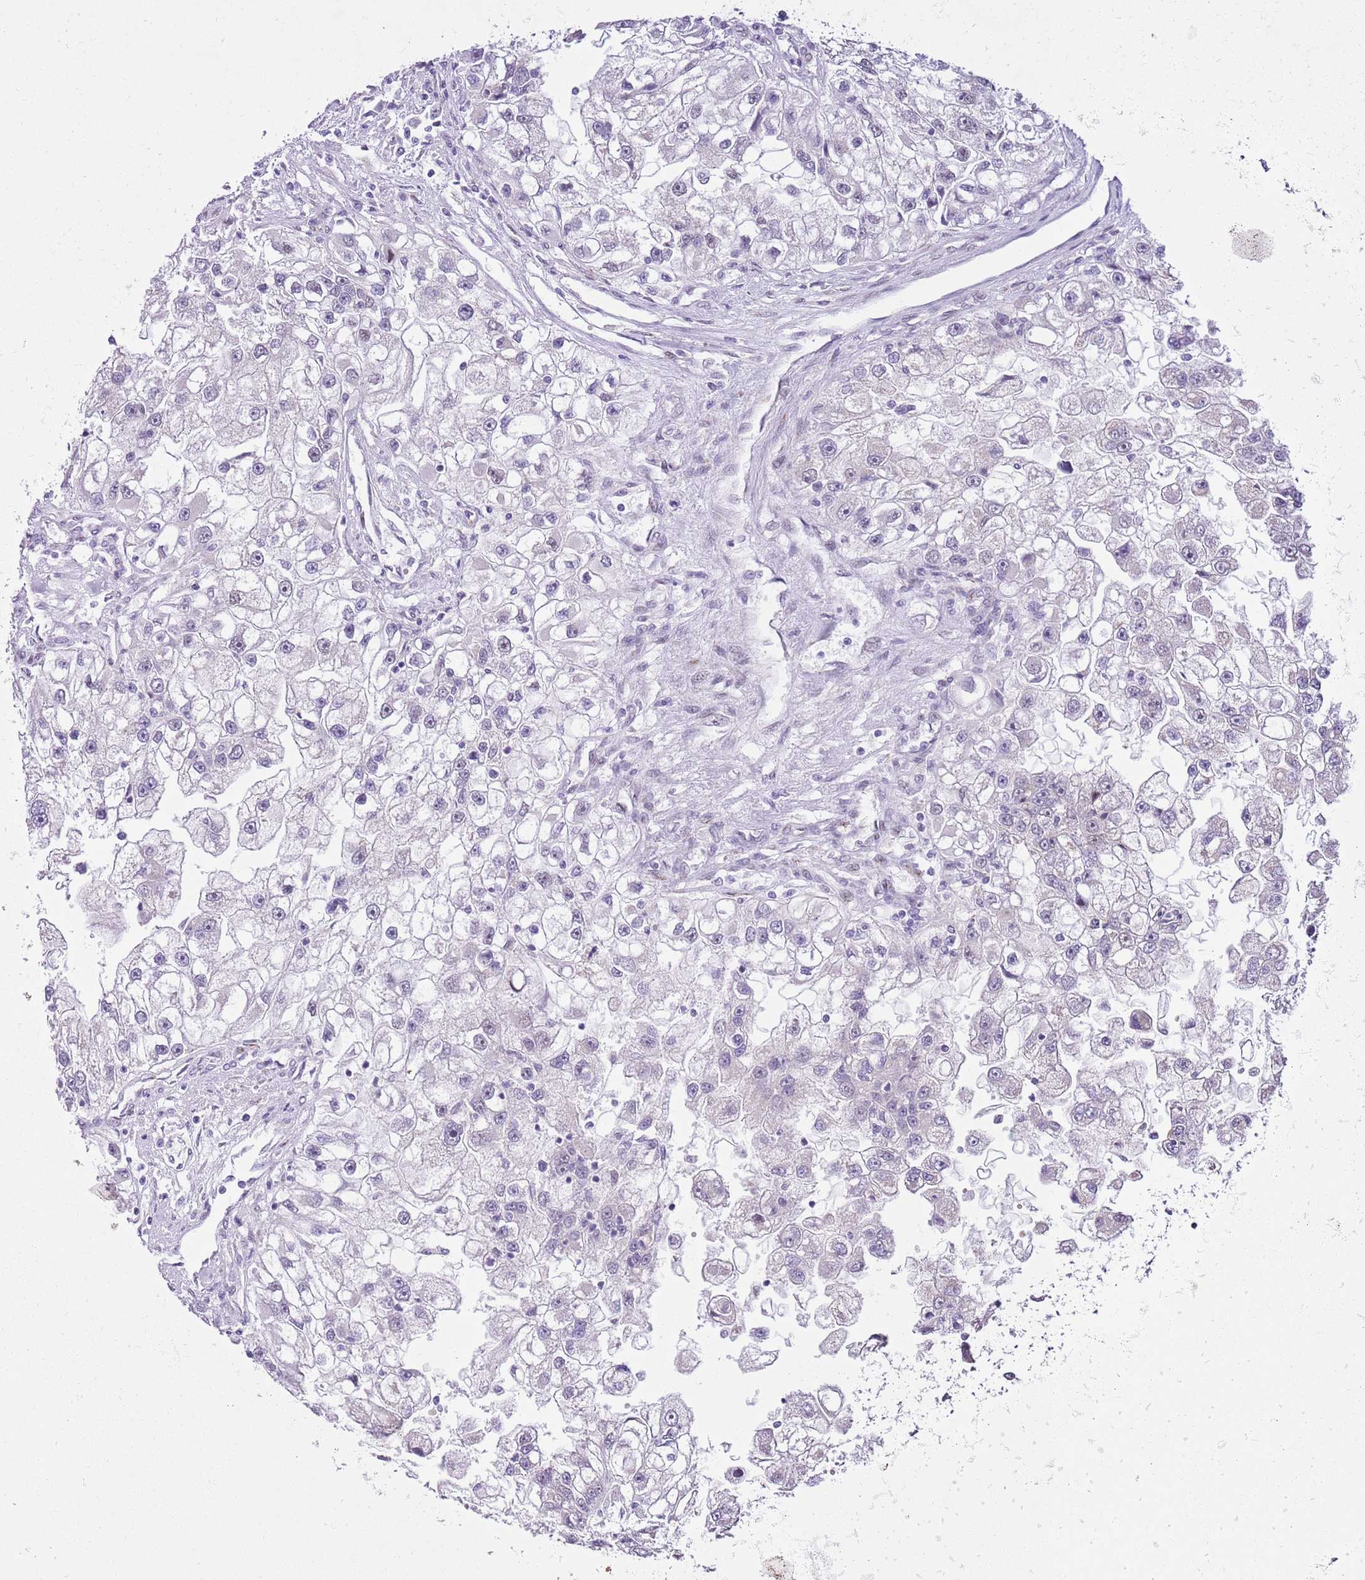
{"staining": {"intensity": "negative", "quantity": "none", "location": "none"}, "tissue": "renal cancer", "cell_type": "Tumor cells", "image_type": "cancer", "snomed": [{"axis": "morphology", "description": "Adenocarcinoma, NOS"}, {"axis": "topography", "description": "Kidney"}], "caption": "The IHC histopathology image has no significant staining in tumor cells of adenocarcinoma (renal) tissue.", "gene": "ZNF576", "patient": {"sex": "male", "age": 63}}